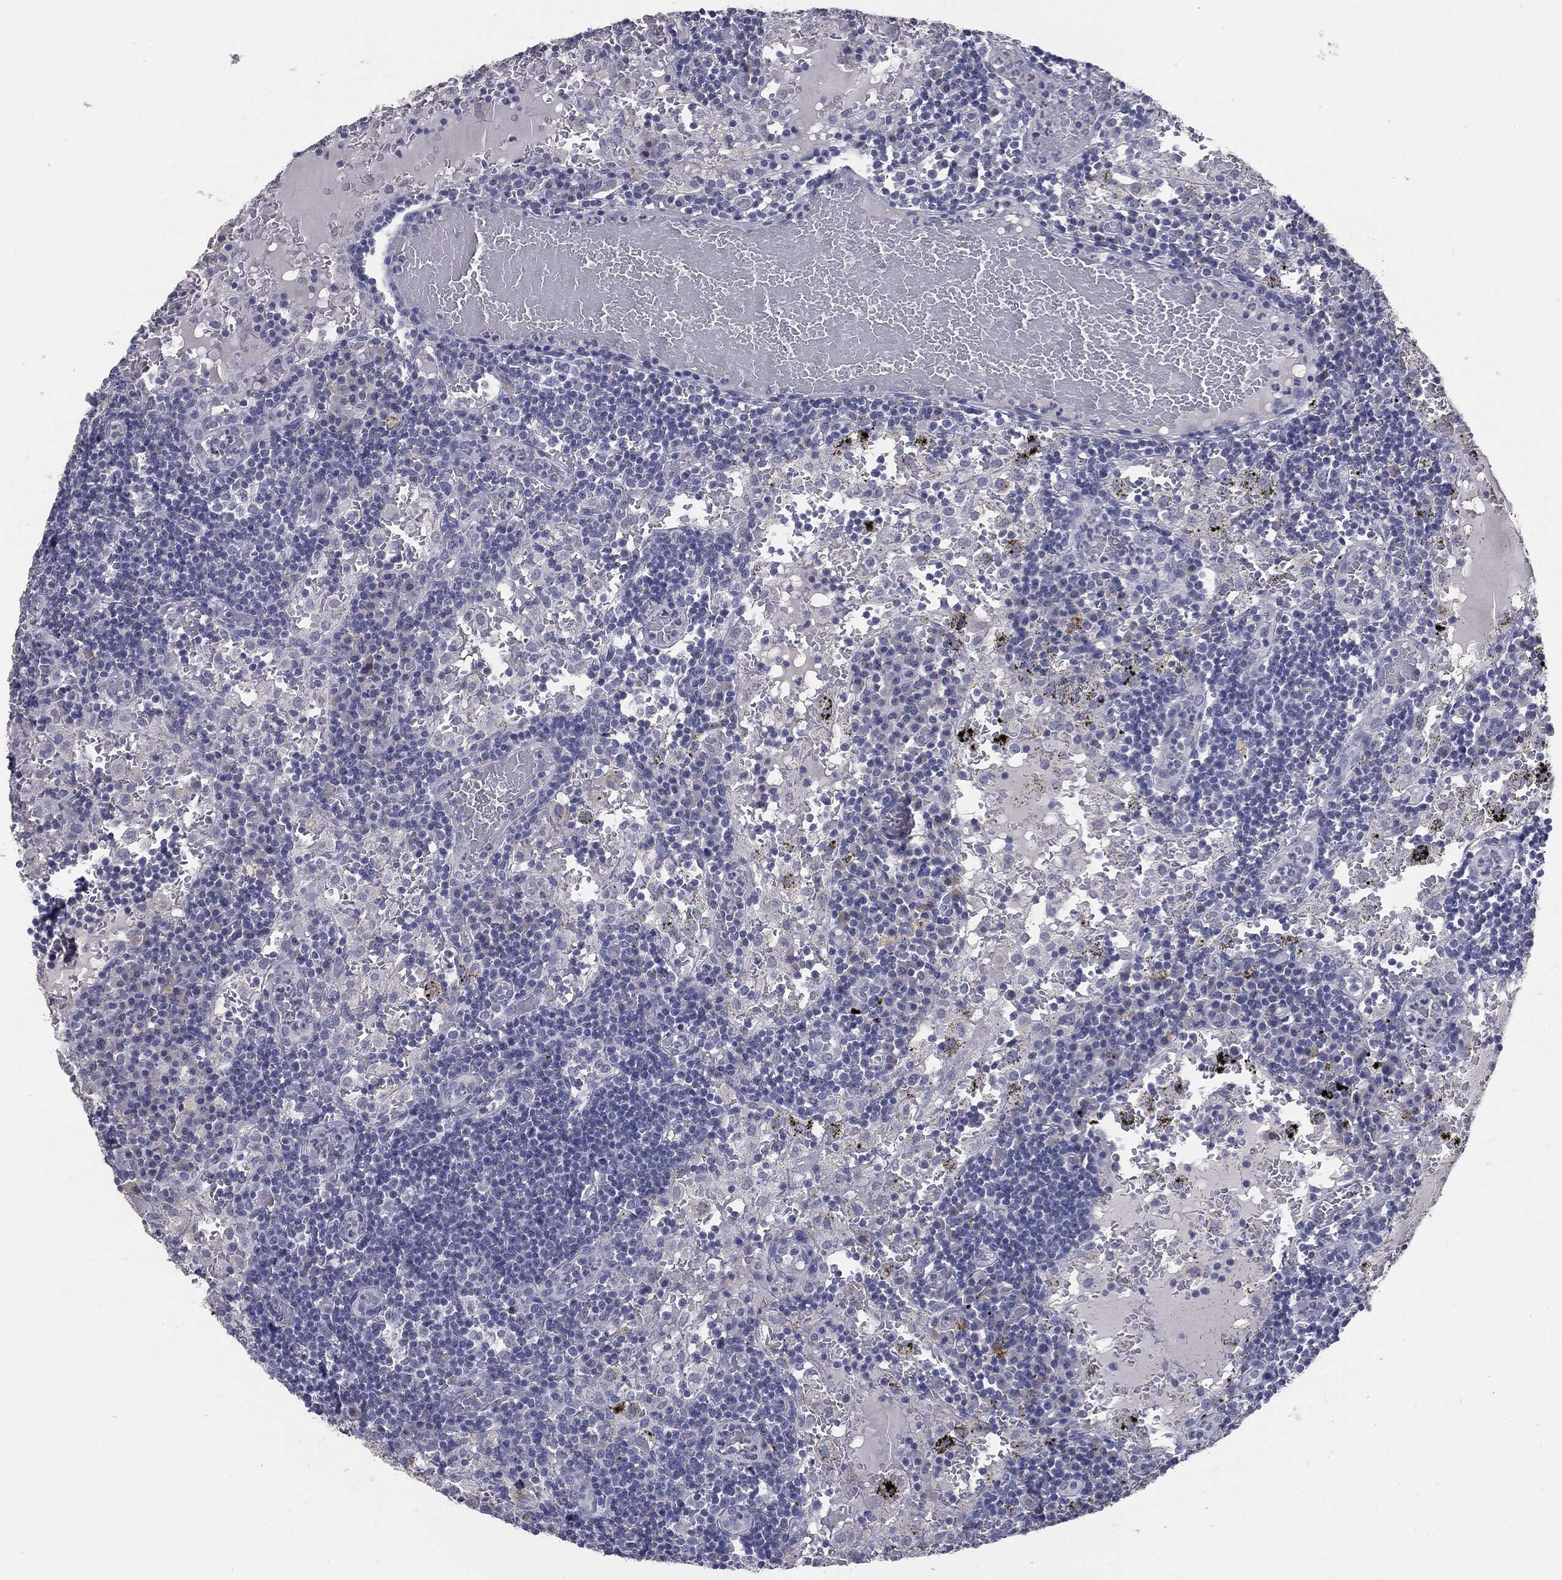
{"staining": {"intensity": "negative", "quantity": "none", "location": "none"}, "tissue": "lymph node", "cell_type": "Germinal center cells", "image_type": "normal", "snomed": [{"axis": "morphology", "description": "Normal tissue, NOS"}, {"axis": "topography", "description": "Lymph node"}], "caption": "A micrograph of human lymph node is negative for staining in germinal center cells. (DAB immunohistochemistry, high magnification).", "gene": "MUC1", "patient": {"sex": "male", "age": 62}}